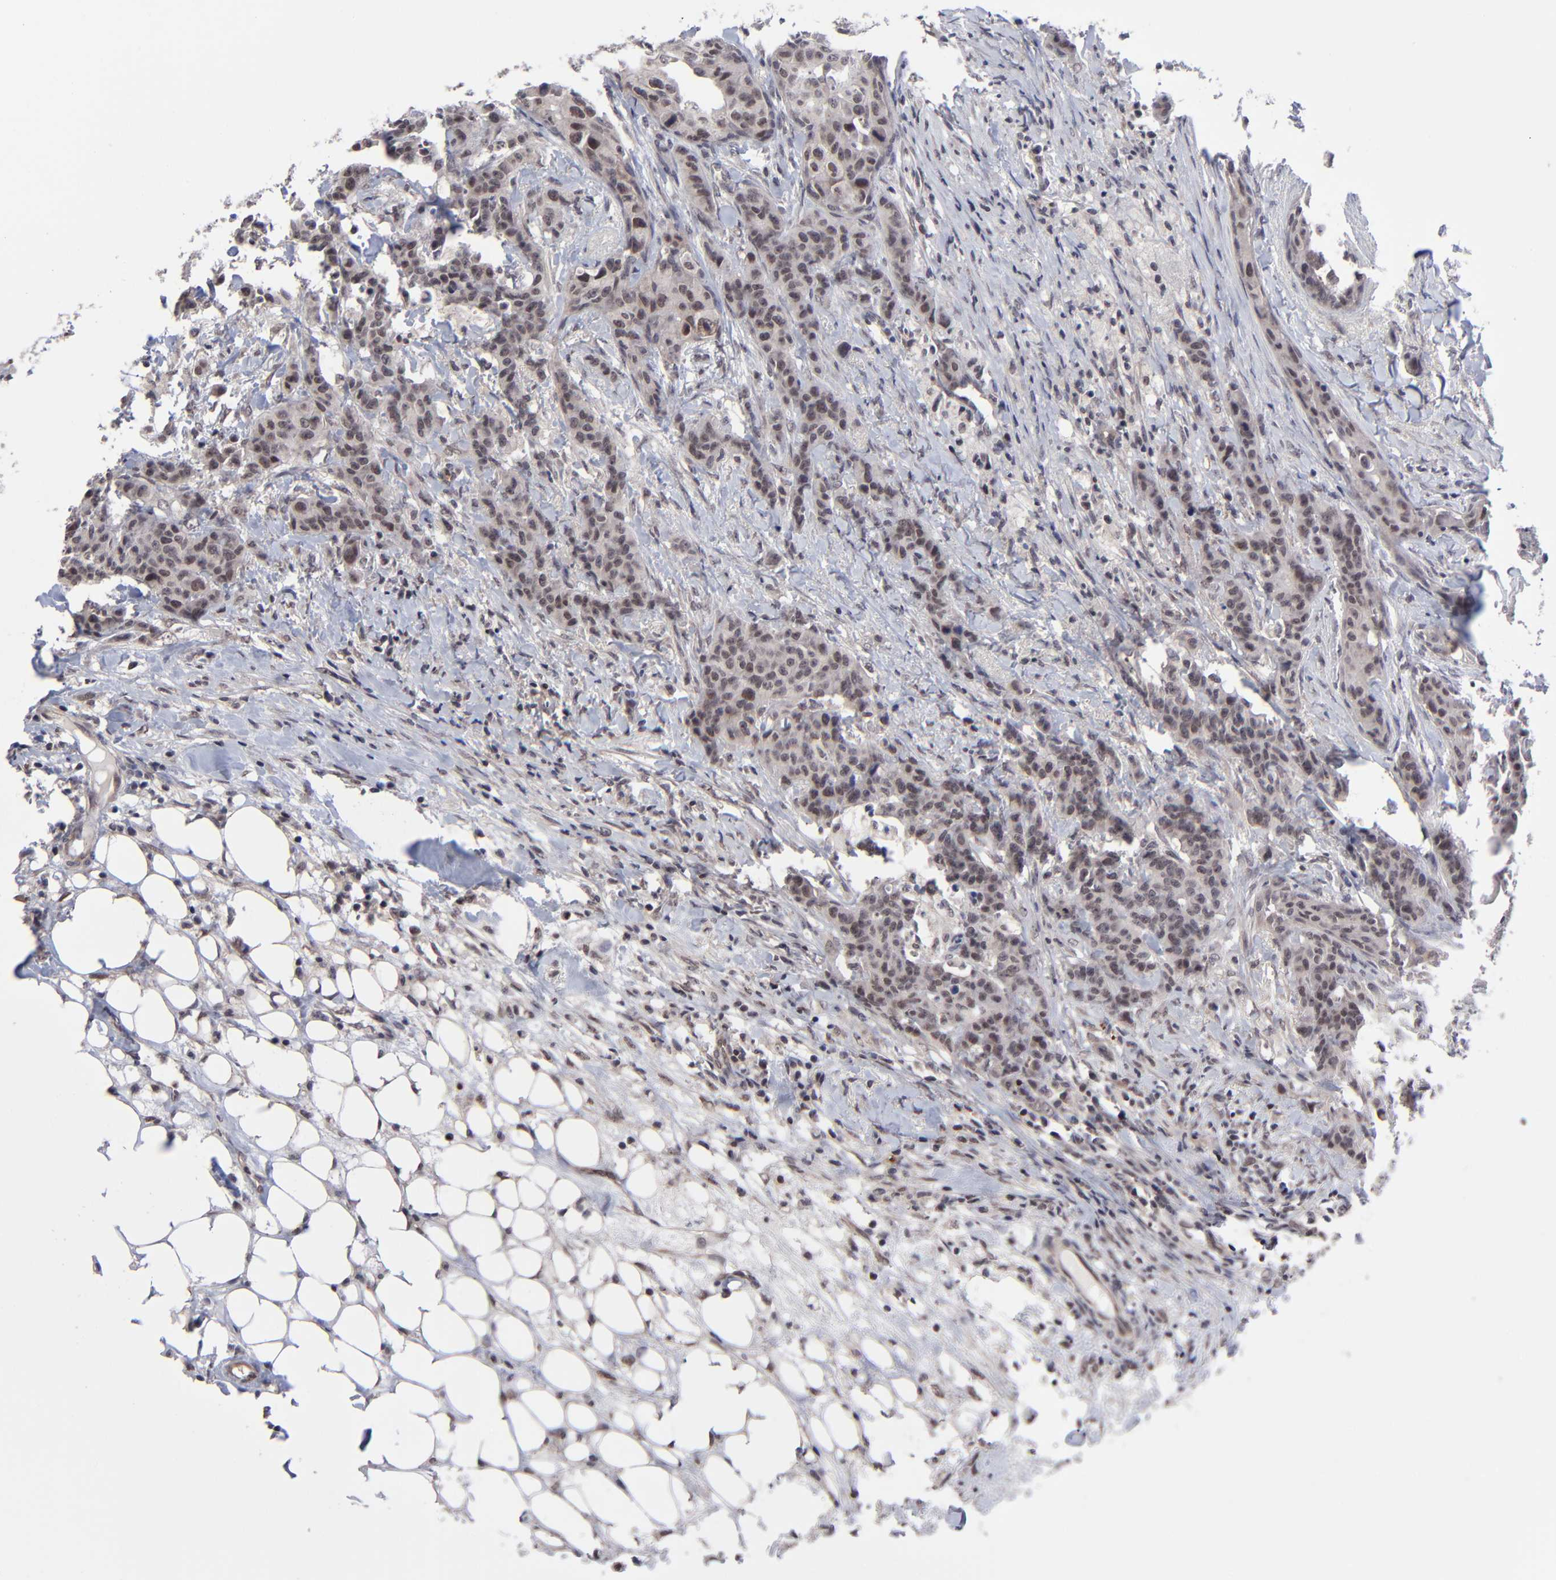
{"staining": {"intensity": "weak", "quantity": "25%-75%", "location": "cytoplasmic/membranous"}, "tissue": "breast cancer", "cell_type": "Tumor cells", "image_type": "cancer", "snomed": [{"axis": "morphology", "description": "Duct carcinoma"}, {"axis": "topography", "description": "Breast"}], "caption": "Protein analysis of breast infiltrating ductal carcinoma tissue shows weak cytoplasmic/membranous positivity in about 25%-75% of tumor cells. (IHC, brightfield microscopy, high magnification).", "gene": "ZNF419", "patient": {"sex": "female", "age": 40}}